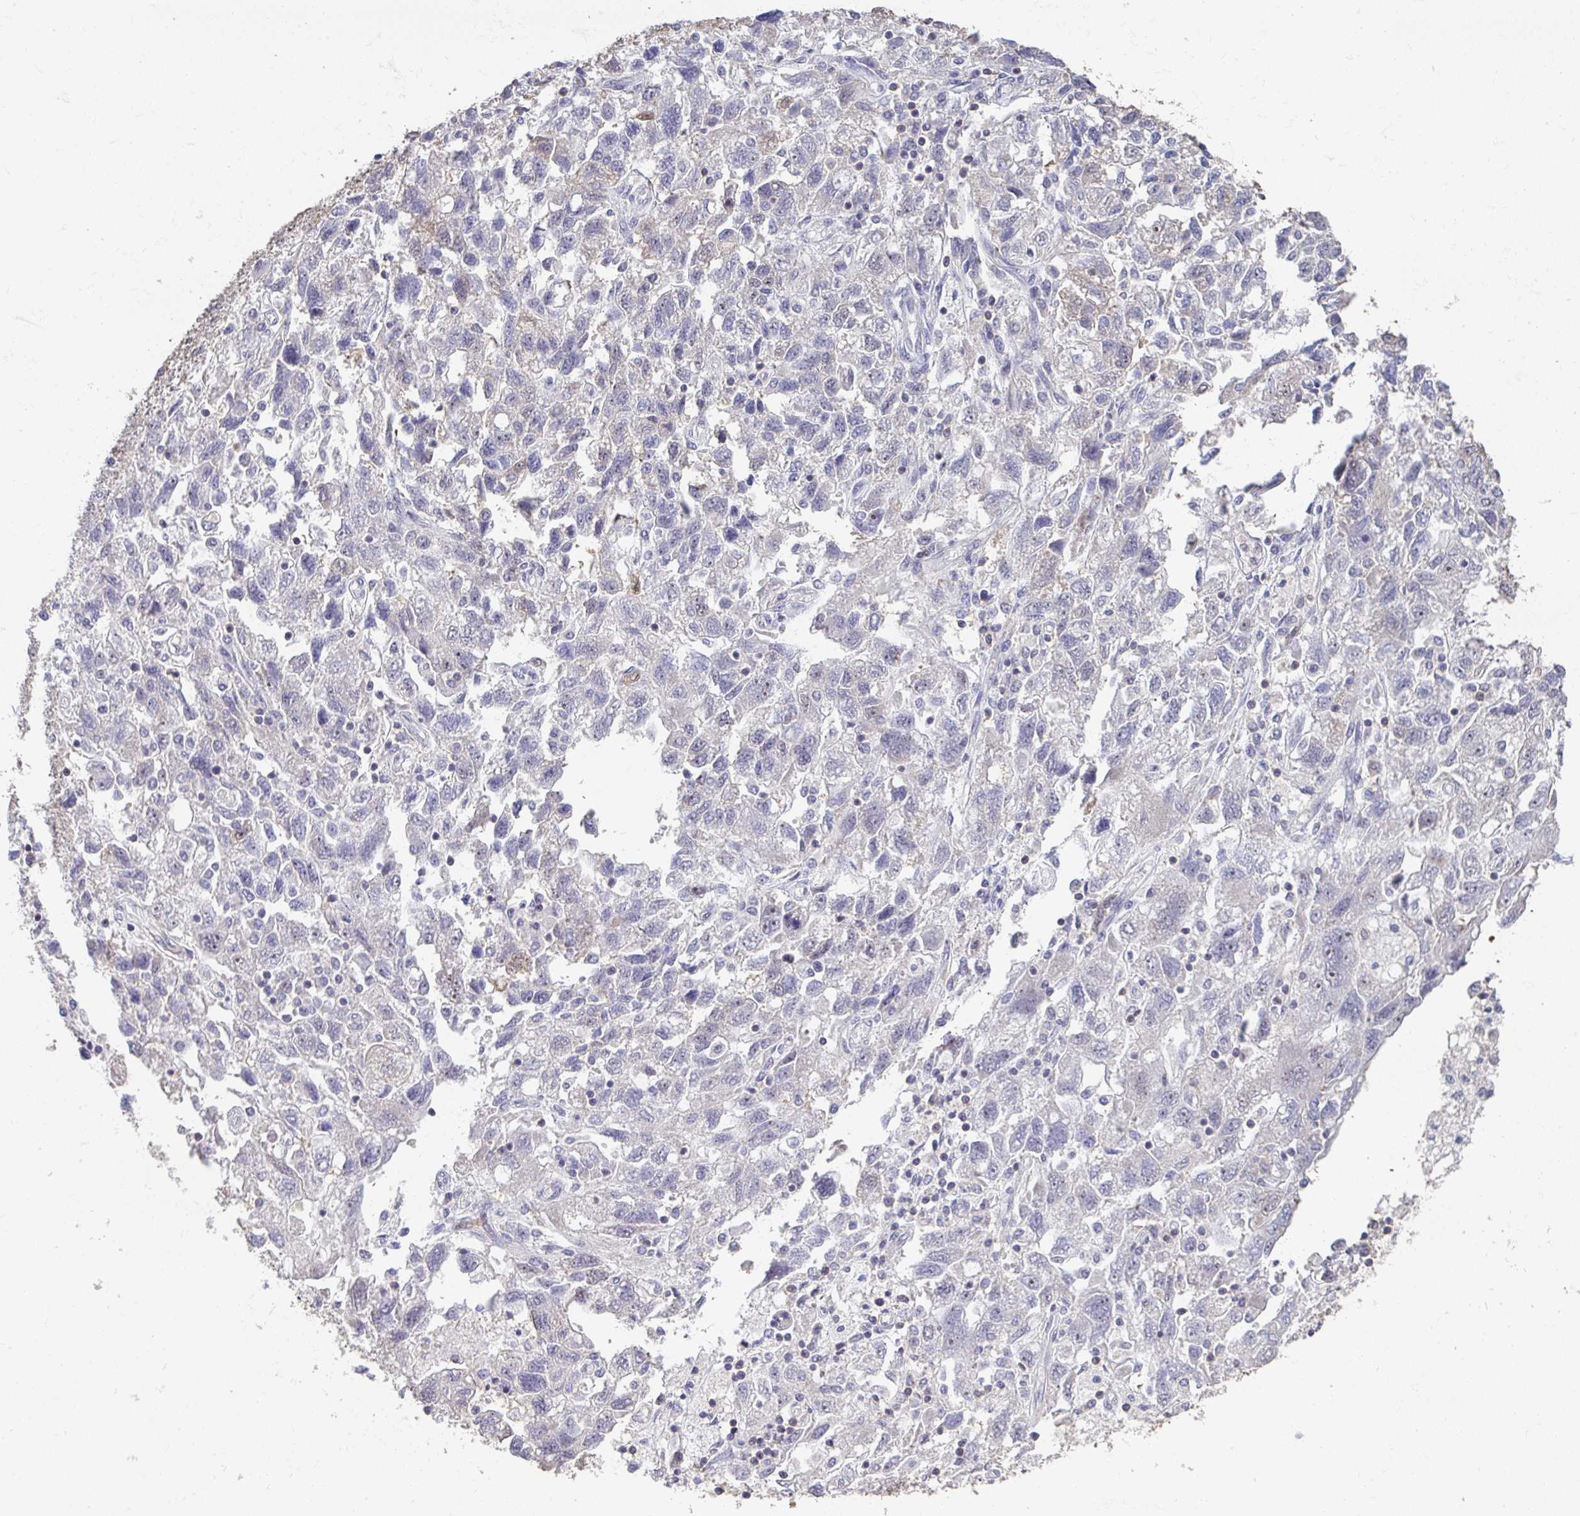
{"staining": {"intensity": "negative", "quantity": "none", "location": "none"}, "tissue": "ovarian cancer", "cell_type": "Tumor cells", "image_type": "cancer", "snomed": [{"axis": "morphology", "description": "Carcinoma, NOS"}, {"axis": "morphology", "description": "Cystadenocarcinoma, serous, NOS"}, {"axis": "topography", "description": "Ovary"}], "caption": "Photomicrograph shows no significant protein expression in tumor cells of ovarian carcinoma.", "gene": "SENP3", "patient": {"sex": "female", "age": 69}}